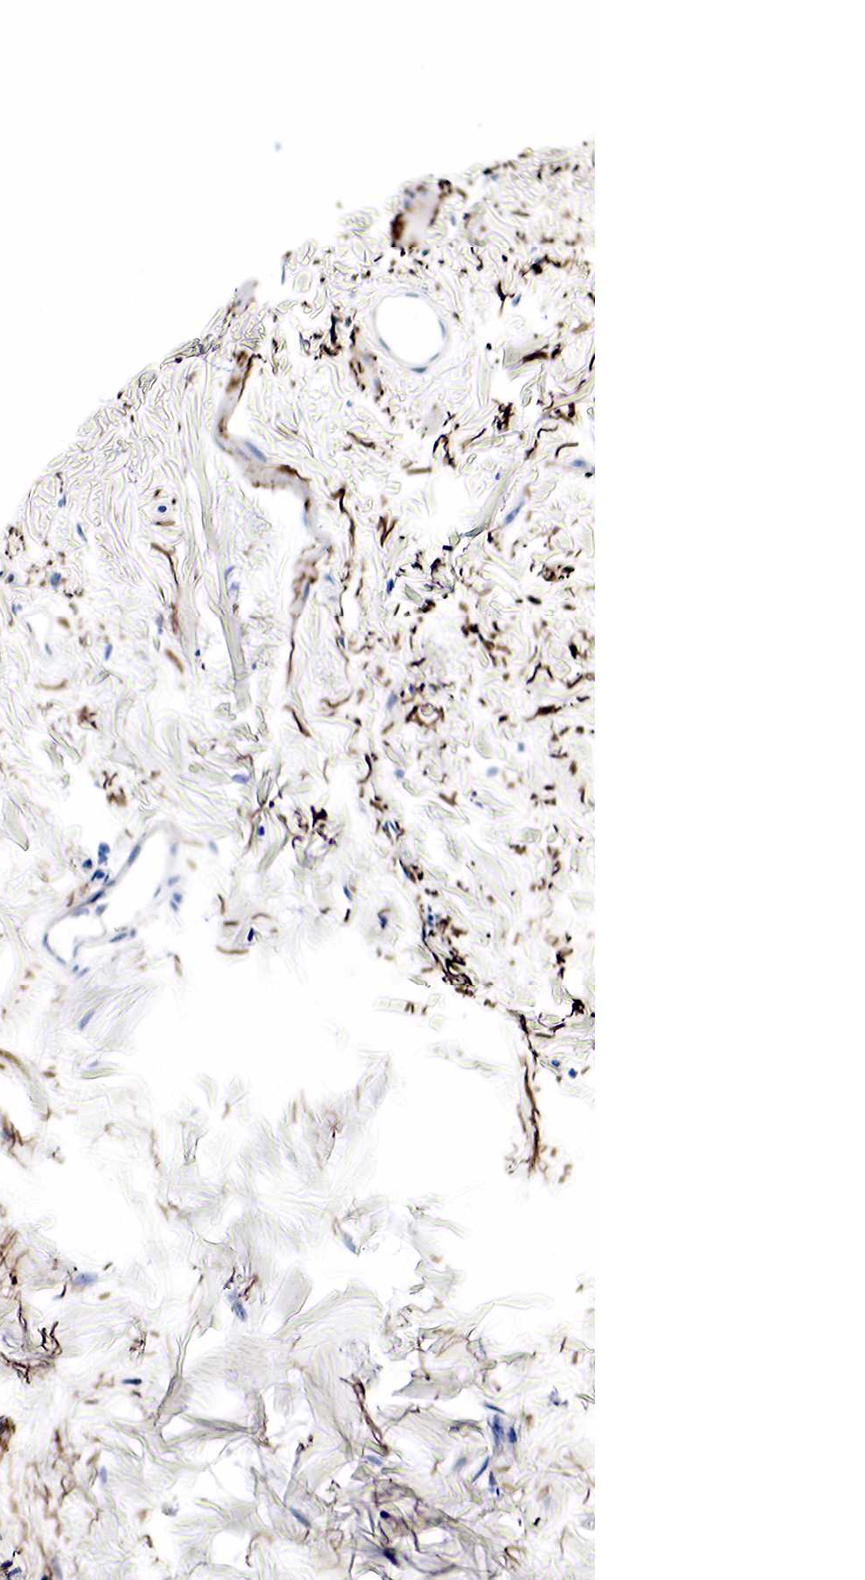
{"staining": {"intensity": "negative", "quantity": "none", "location": "none"}, "tissue": "skin", "cell_type": "Epidermal cells", "image_type": "normal", "snomed": [{"axis": "morphology", "description": "Normal tissue, NOS"}, {"axis": "topography", "description": "Vascular tissue"}, {"axis": "topography", "description": "Vulva"}, {"axis": "topography", "description": "Peripheral nerve tissue"}], "caption": "Photomicrograph shows no significant protein positivity in epidermal cells of normal skin. (Immunohistochemistry (ihc), brightfield microscopy, high magnification).", "gene": "LYZ", "patient": {"sex": "female", "age": 86}}